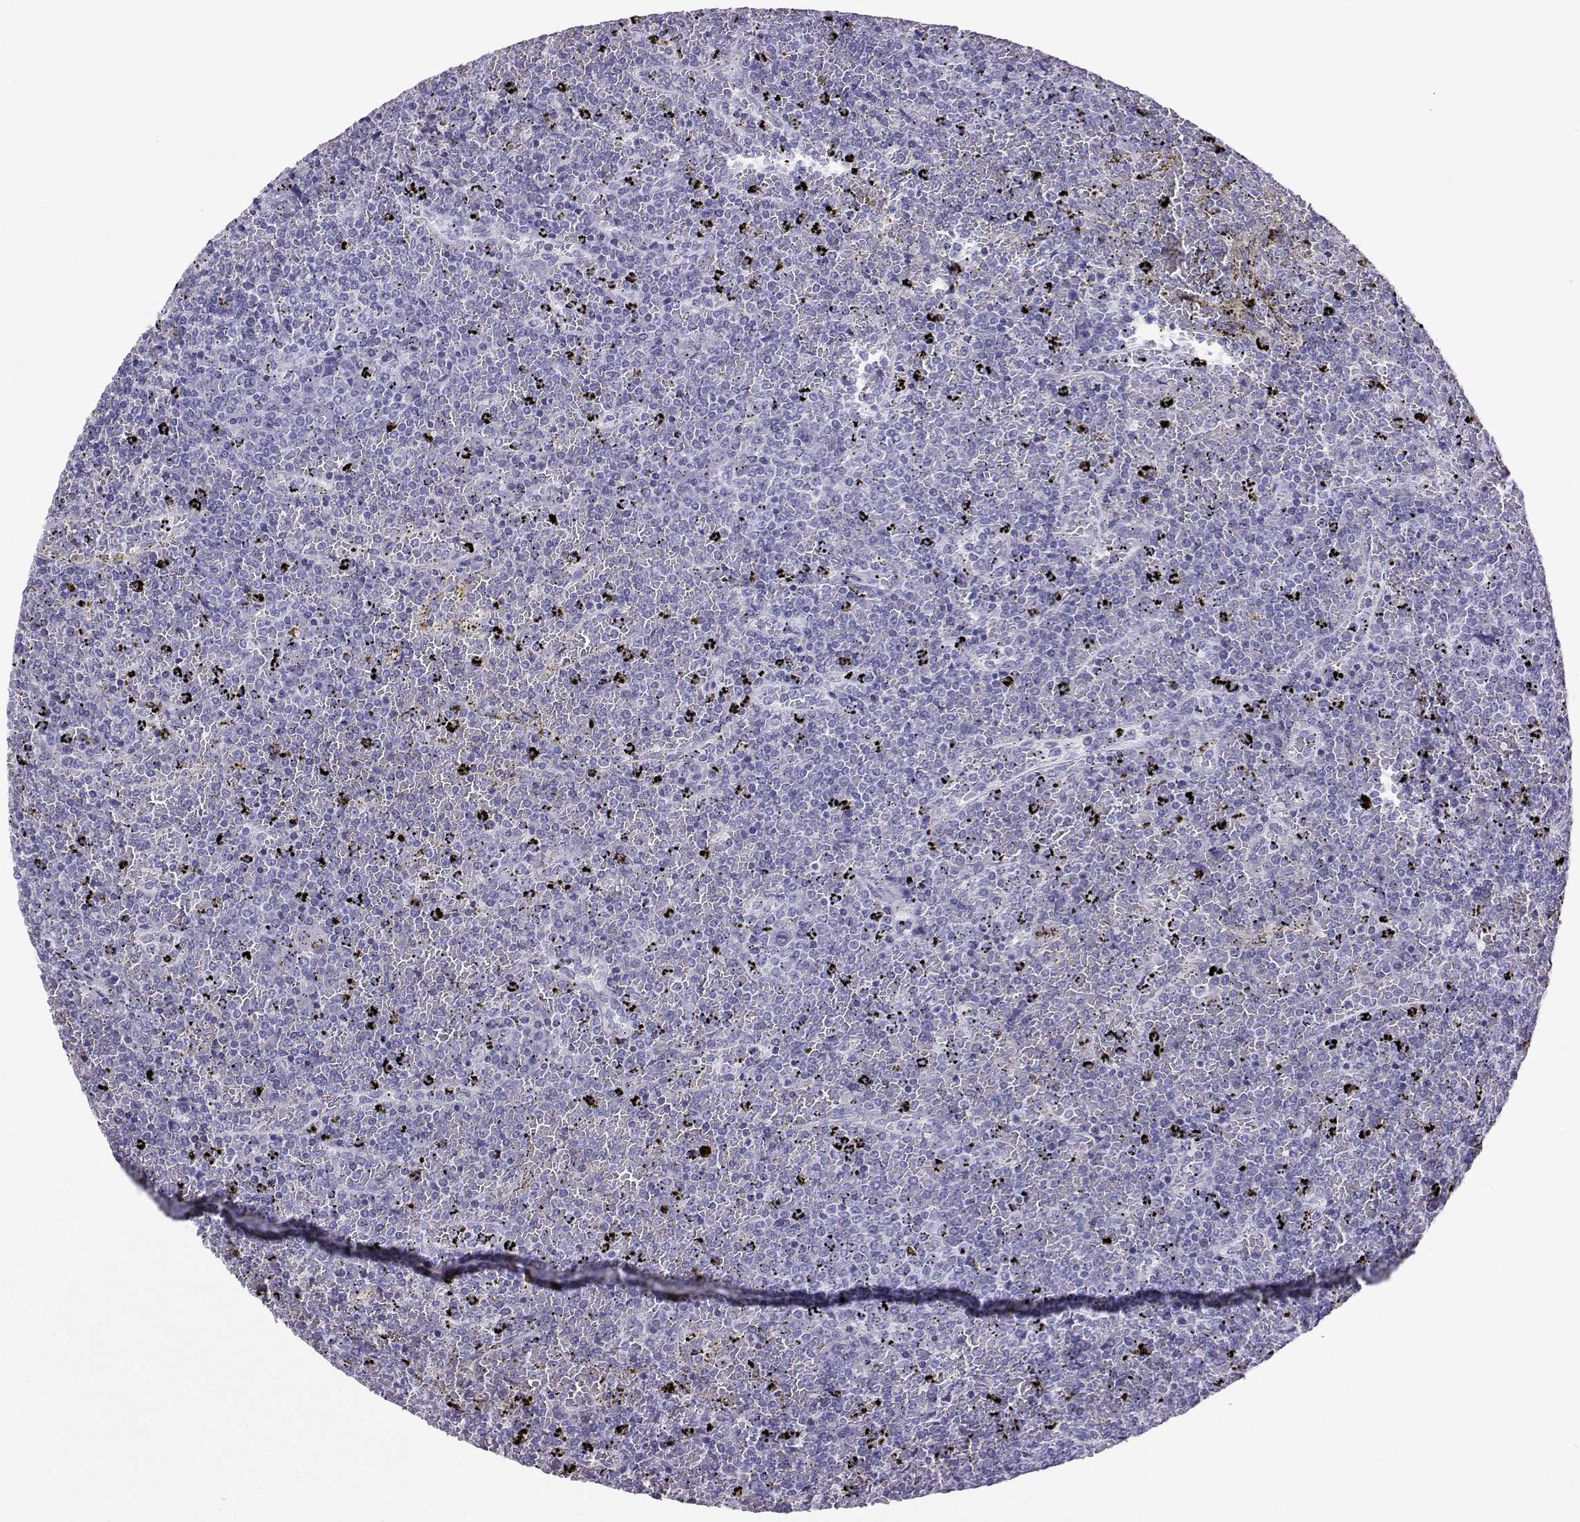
{"staining": {"intensity": "negative", "quantity": "none", "location": "none"}, "tissue": "lymphoma", "cell_type": "Tumor cells", "image_type": "cancer", "snomed": [{"axis": "morphology", "description": "Malignant lymphoma, non-Hodgkin's type, Low grade"}, {"axis": "topography", "description": "Spleen"}], "caption": "This is an immunohistochemistry (IHC) micrograph of human low-grade malignant lymphoma, non-Hodgkin's type. There is no staining in tumor cells.", "gene": "LORICRIN", "patient": {"sex": "female", "age": 77}}